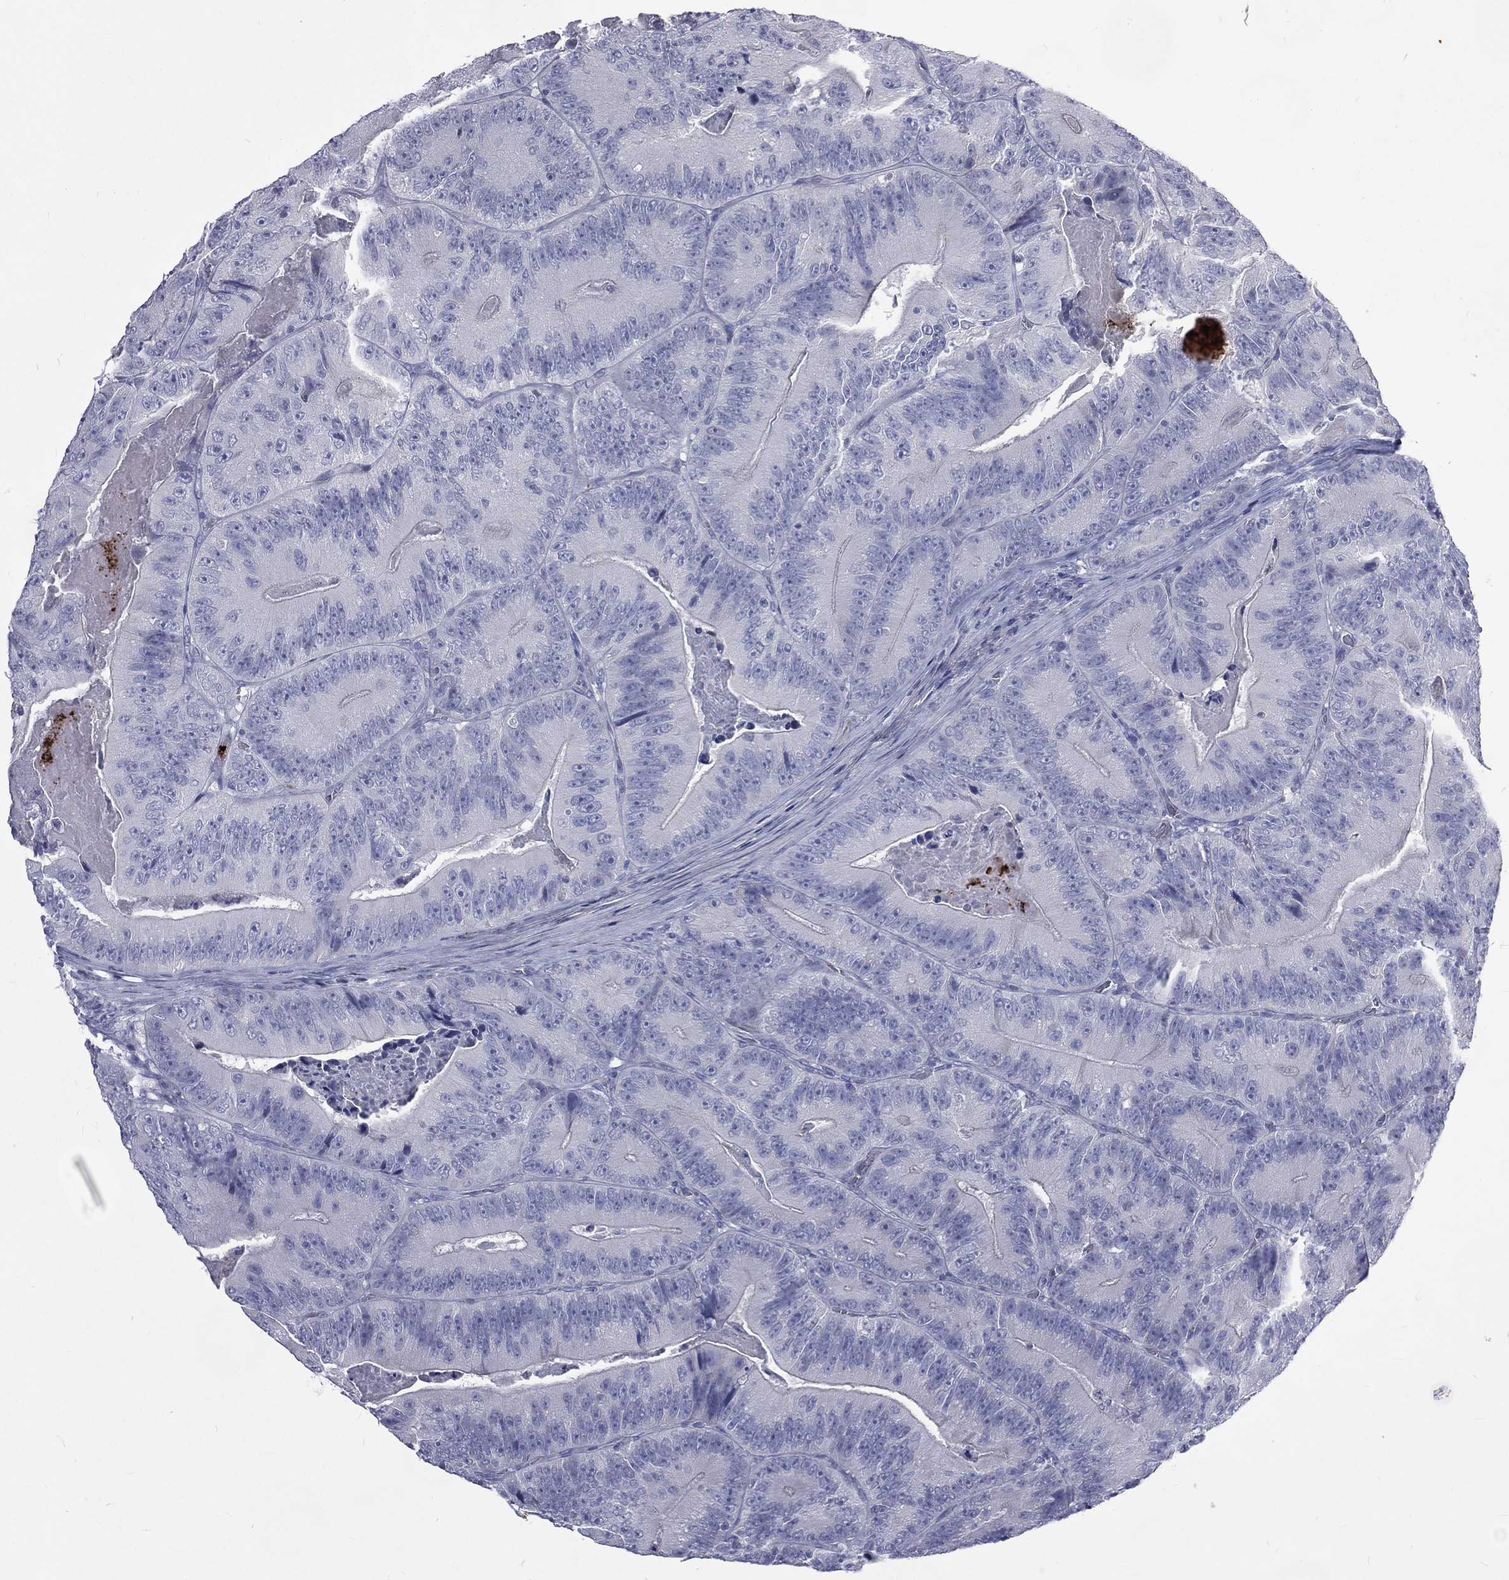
{"staining": {"intensity": "negative", "quantity": "none", "location": "none"}, "tissue": "colorectal cancer", "cell_type": "Tumor cells", "image_type": "cancer", "snomed": [{"axis": "morphology", "description": "Adenocarcinoma, NOS"}, {"axis": "topography", "description": "Colon"}], "caption": "Immunohistochemical staining of human colorectal cancer (adenocarcinoma) reveals no significant staining in tumor cells. Nuclei are stained in blue.", "gene": "ELANE", "patient": {"sex": "female", "age": 86}}